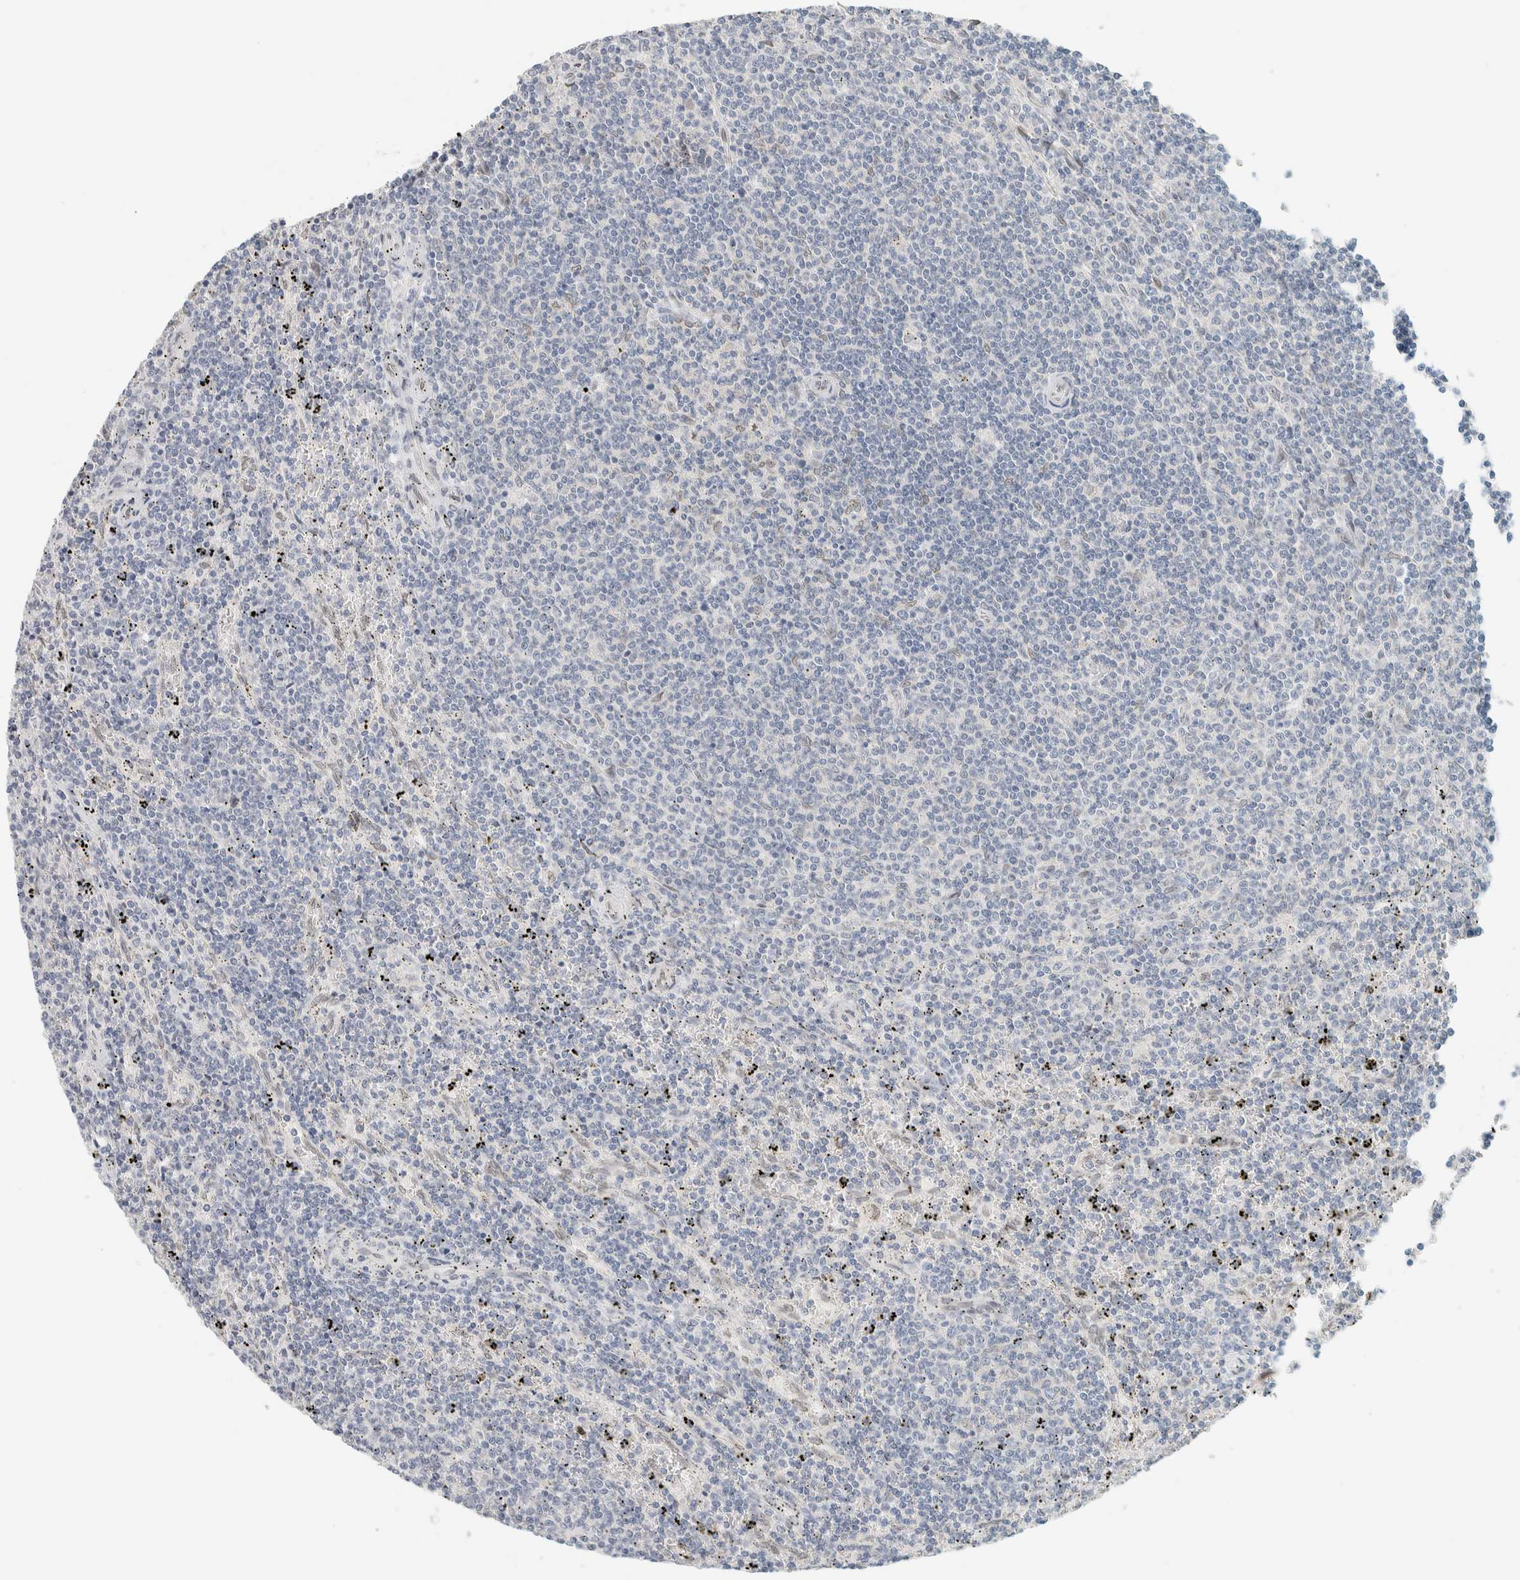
{"staining": {"intensity": "negative", "quantity": "none", "location": "none"}, "tissue": "lymphoma", "cell_type": "Tumor cells", "image_type": "cancer", "snomed": [{"axis": "morphology", "description": "Malignant lymphoma, non-Hodgkin's type, Low grade"}, {"axis": "topography", "description": "Spleen"}], "caption": "Image shows no significant protein positivity in tumor cells of lymphoma. (Stains: DAB immunohistochemistry (IHC) with hematoxylin counter stain, Microscopy: brightfield microscopy at high magnification).", "gene": "C1QTNF12", "patient": {"sex": "female", "age": 50}}